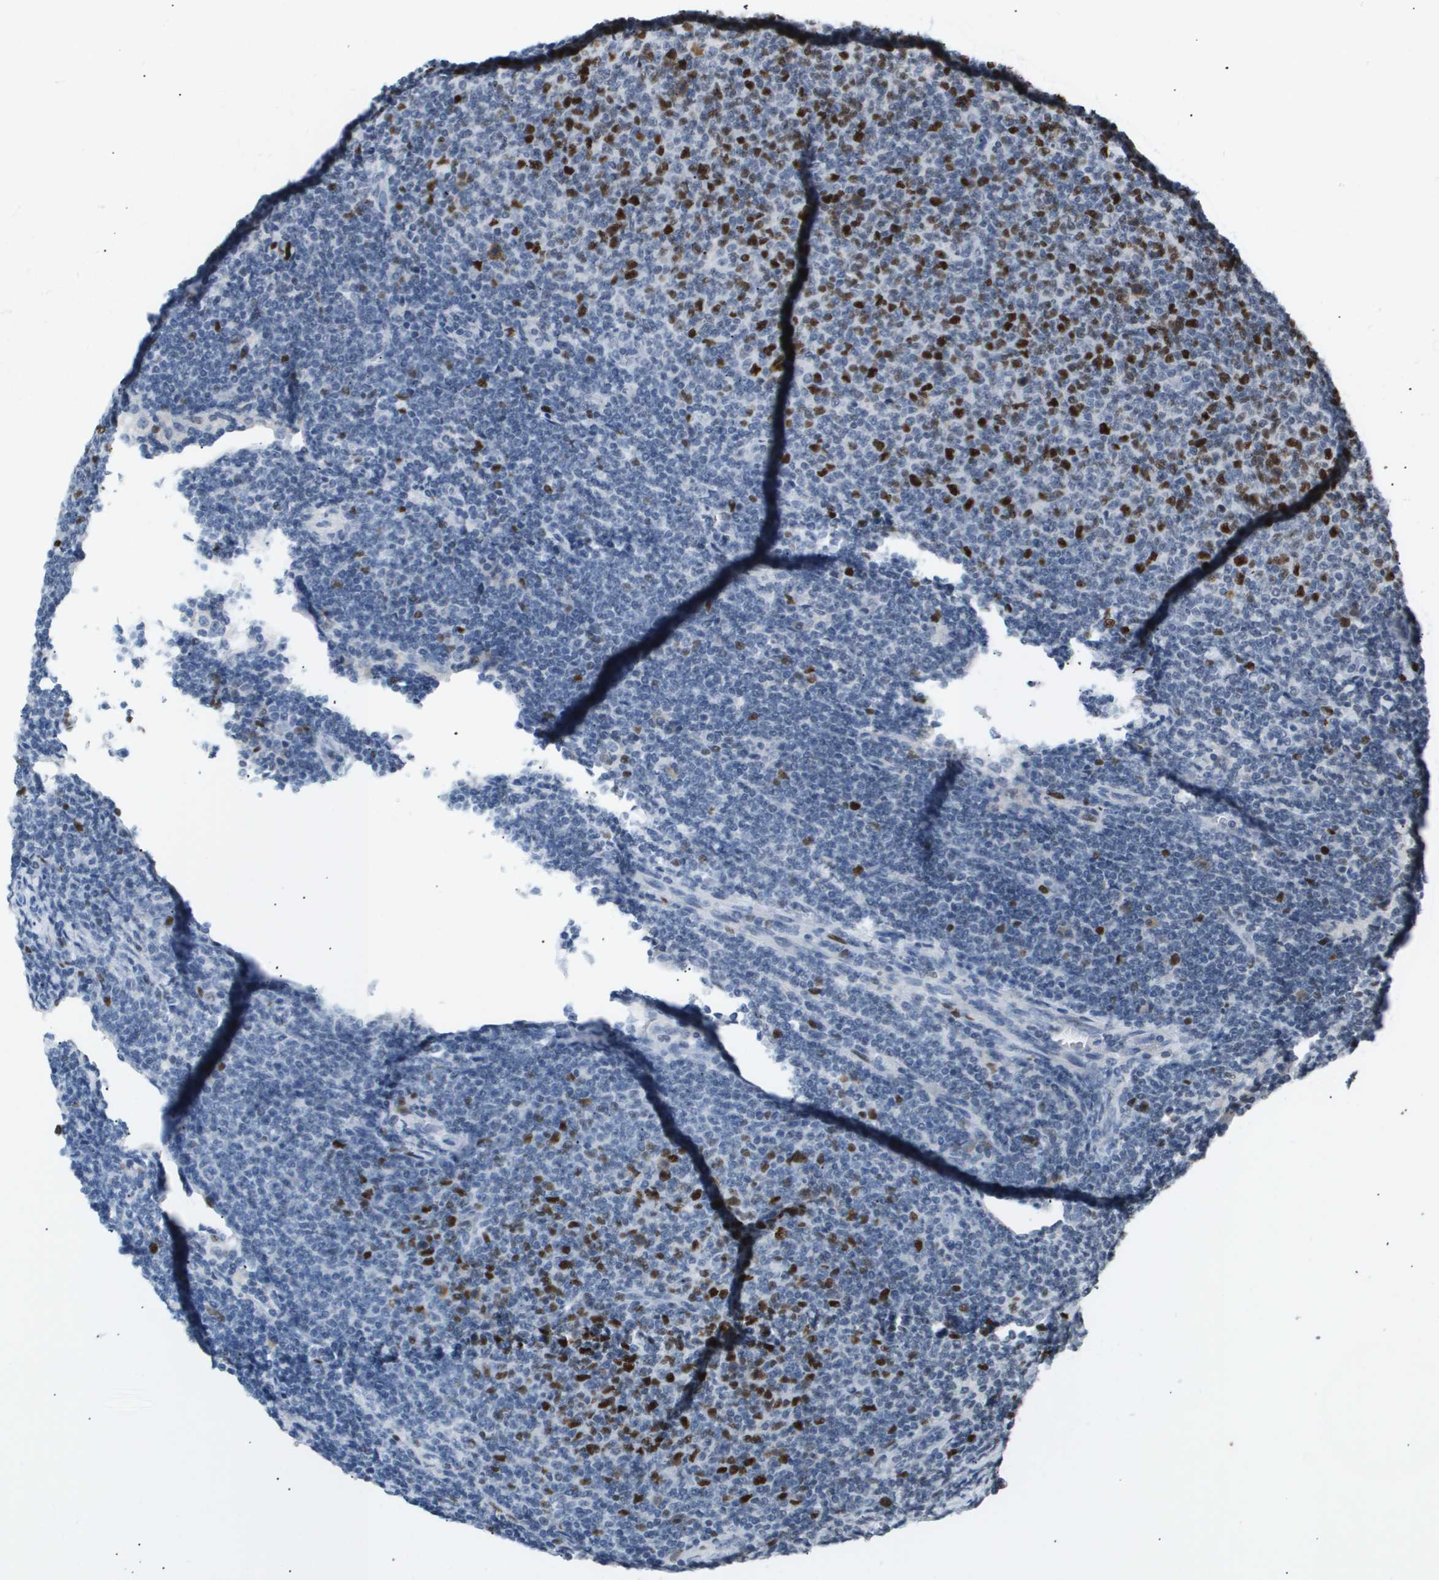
{"staining": {"intensity": "strong", "quantity": "25%-75%", "location": "nuclear"}, "tissue": "lymphoma", "cell_type": "Tumor cells", "image_type": "cancer", "snomed": [{"axis": "morphology", "description": "Malignant lymphoma, non-Hodgkin's type, Low grade"}, {"axis": "topography", "description": "Lymph node"}], "caption": "Strong nuclear protein staining is seen in approximately 25%-75% of tumor cells in lymphoma. The staining is performed using DAB (3,3'-diaminobenzidine) brown chromogen to label protein expression. The nuclei are counter-stained blue using hematoxylin.", "gene": "ANAPC2", "patient": {"sex": "male", "age": 66}}